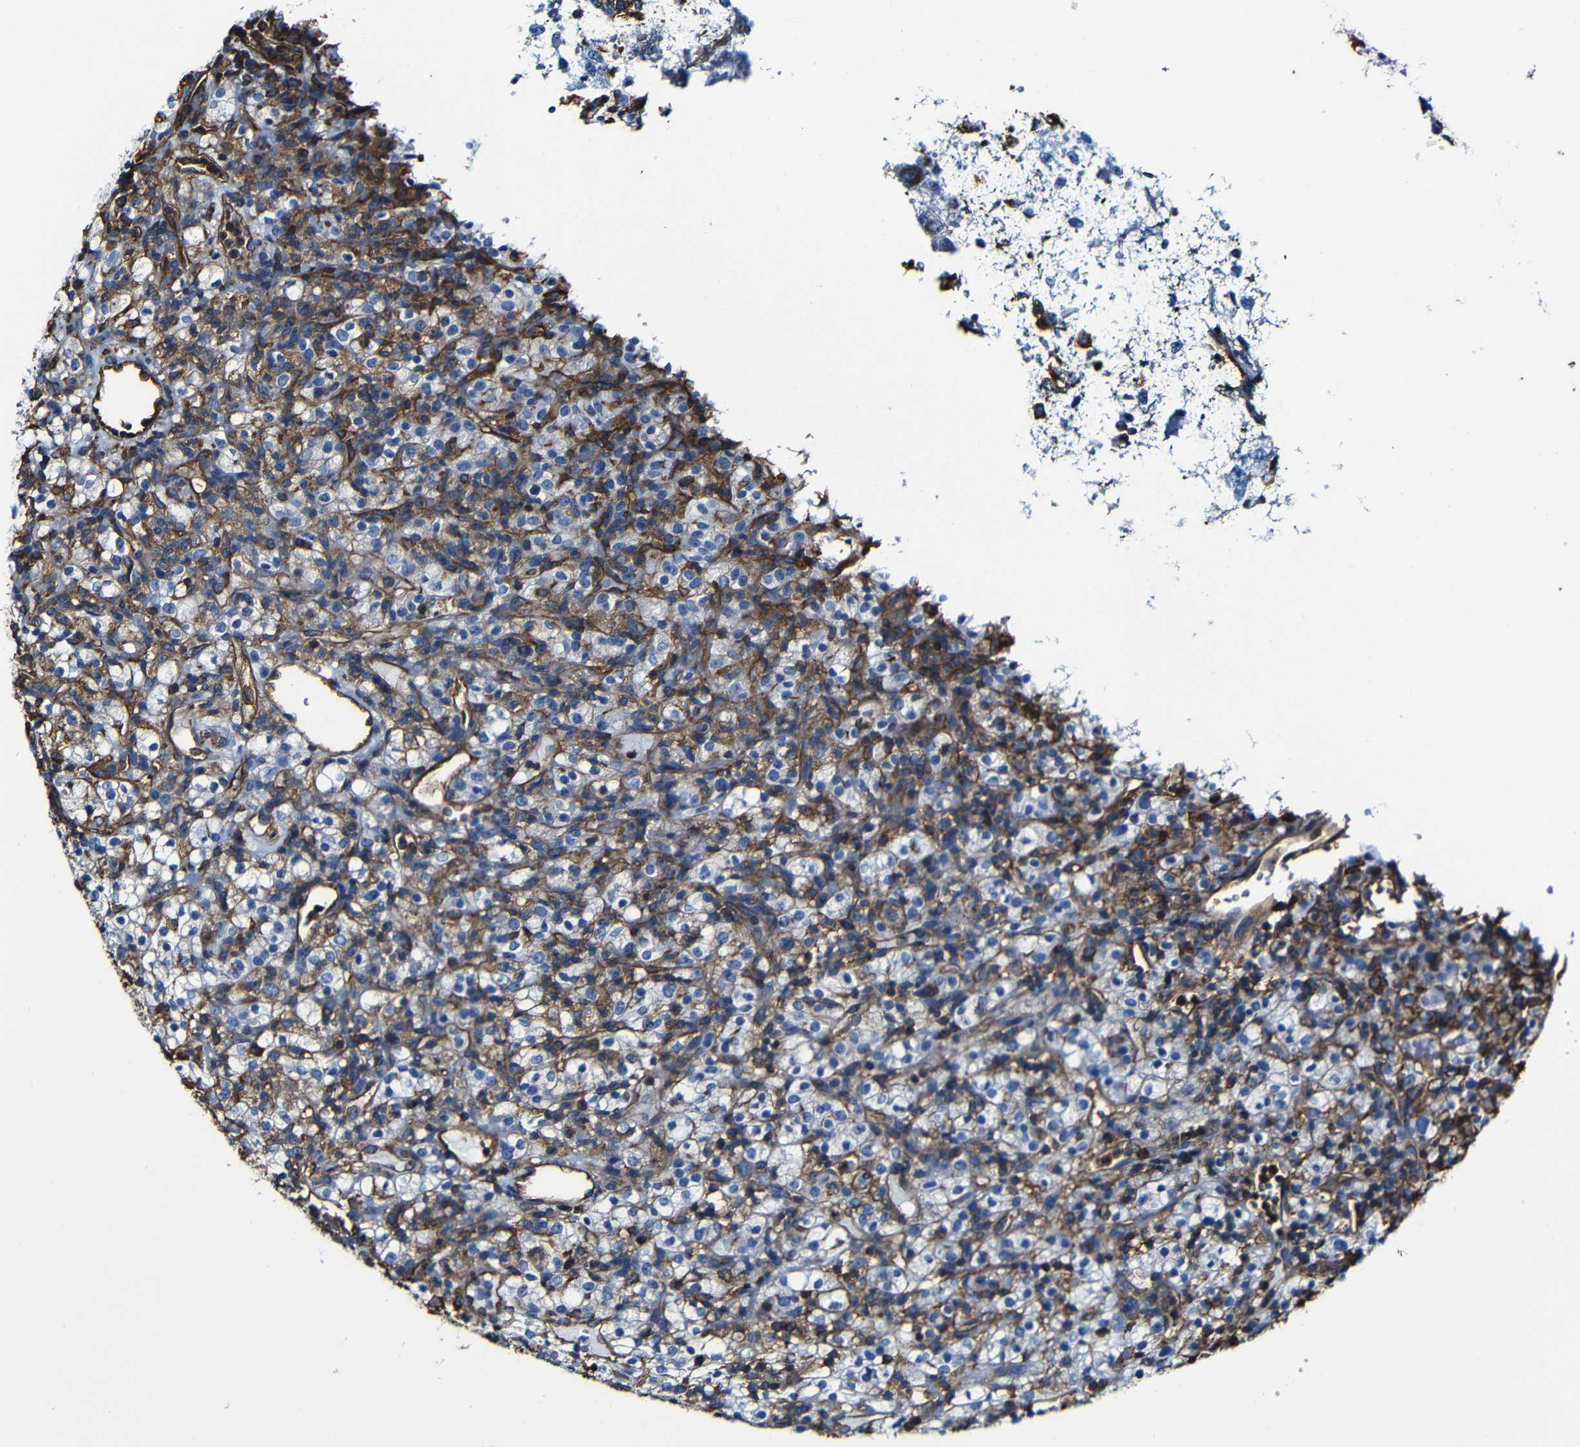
{"staining": {"intensity": "negative", "quantity": "none", "location": "none"}, "tissue": "renal cancer", "cell_type": "Tumor cells", "image_type": "cancer", "snomed": [{"axis": "morphology", "description": "Normal tissue, NOS"}, {"axis": "morphology", "description": "Adenocarcinoma, NOS"}, {"axis": "topography", "description": "Kidney"}], "caption": "This is an immunohistochemistry histopathology image of human adenocarcinoma (renal). There is no staining in tumor cells.", "gene": "MSN", "patient": {"sex": "female", "age": 72}}